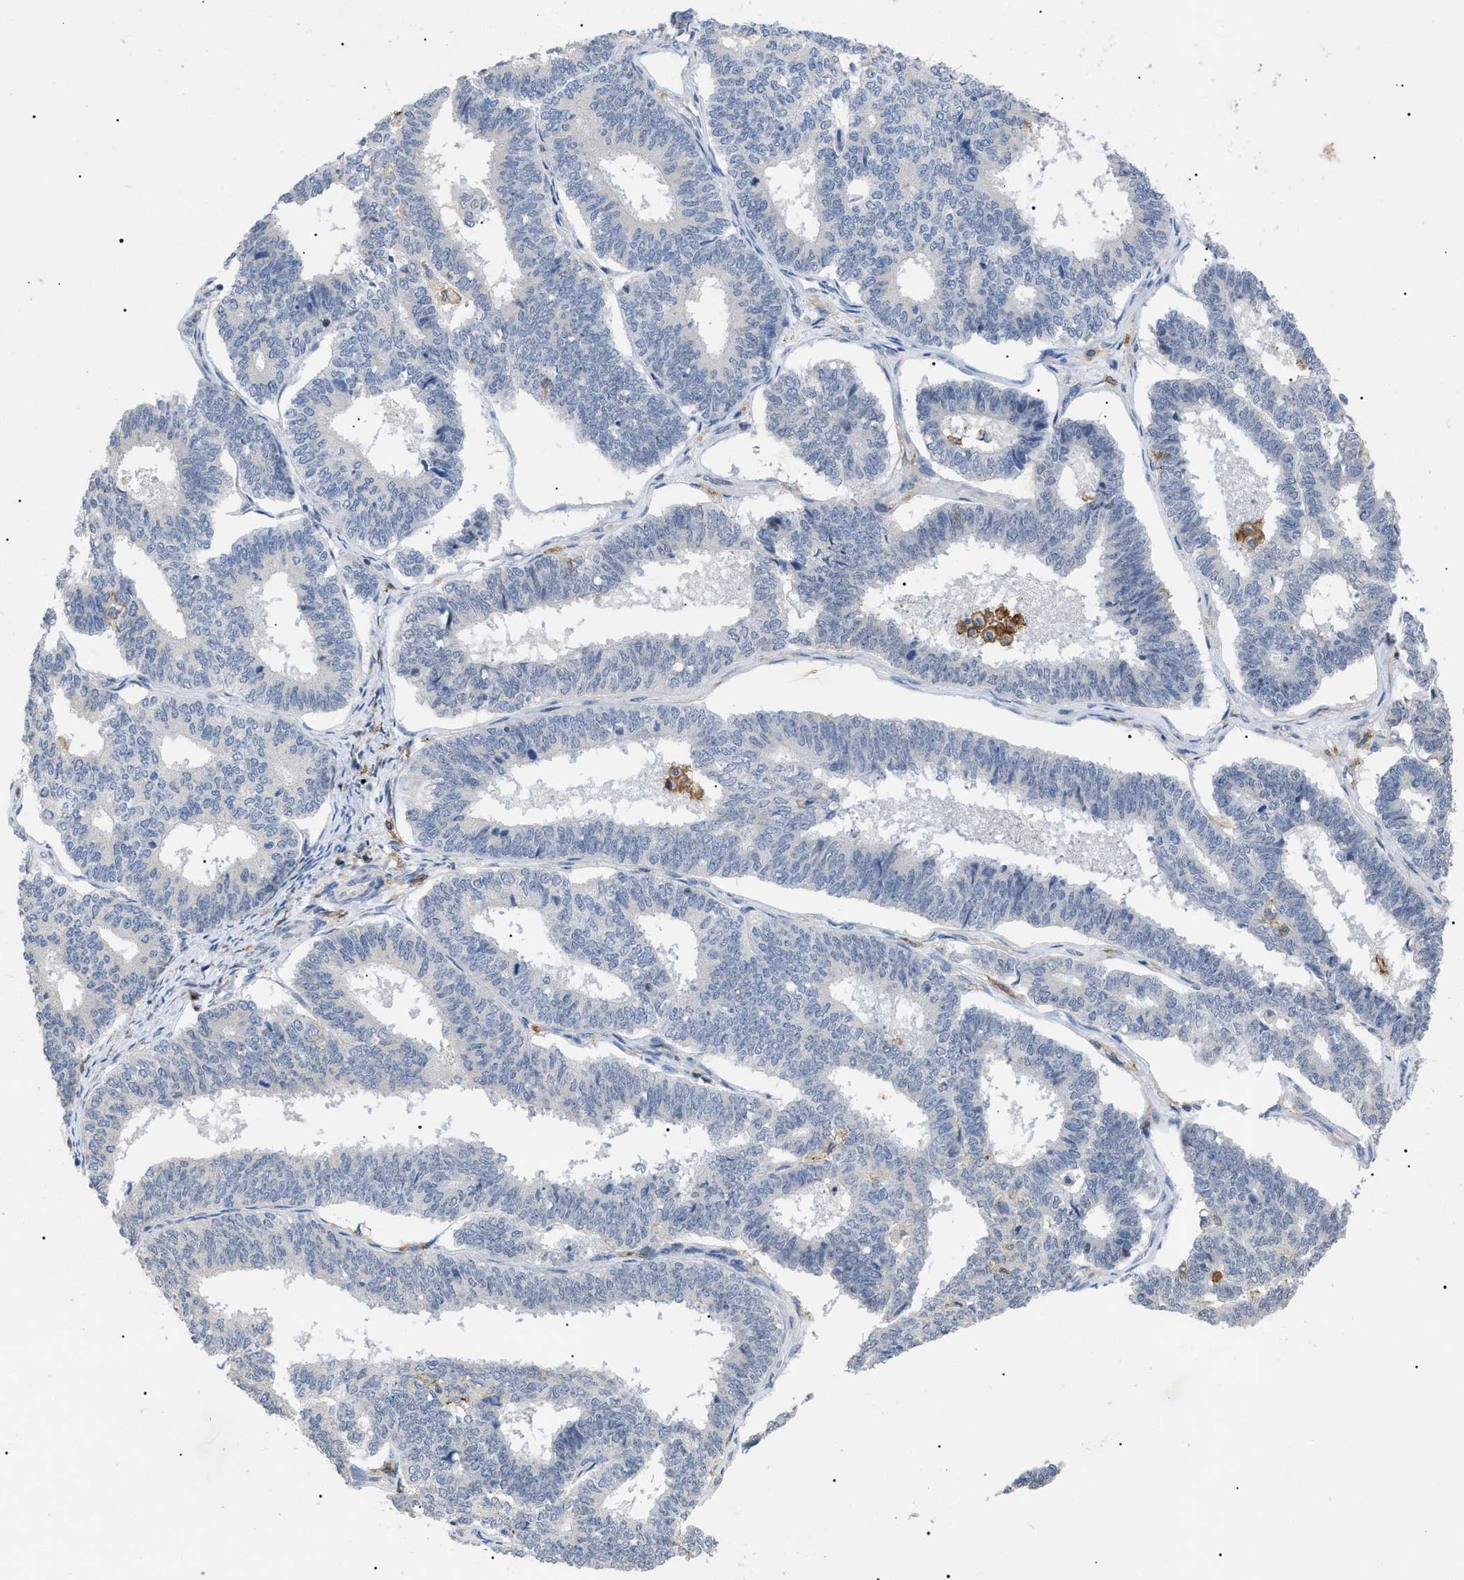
{"staining": {"intensity": "negative", "quantity": "none", "location": "none"}, "tissue": "endometrial cancer", "cell_type": "Tumor cells", "image_type": "cancer", "snomed": [{"axis": "morphology", "description": "Adenocarcinoma, NOS"}, {"axis": "topography", "description": "Endometrium"}], "caption": "Immunohistochemical staining of human endometrial cancer (adenocarcinoma) demonstrates no significant positivity in tumor cells. (DAB (3,3'-diaminobenzidine) IHC visualized using brightfield microscopy, high magnification).", "gene": "CD300A", "patient": {"sex": "female", "age": 70}}